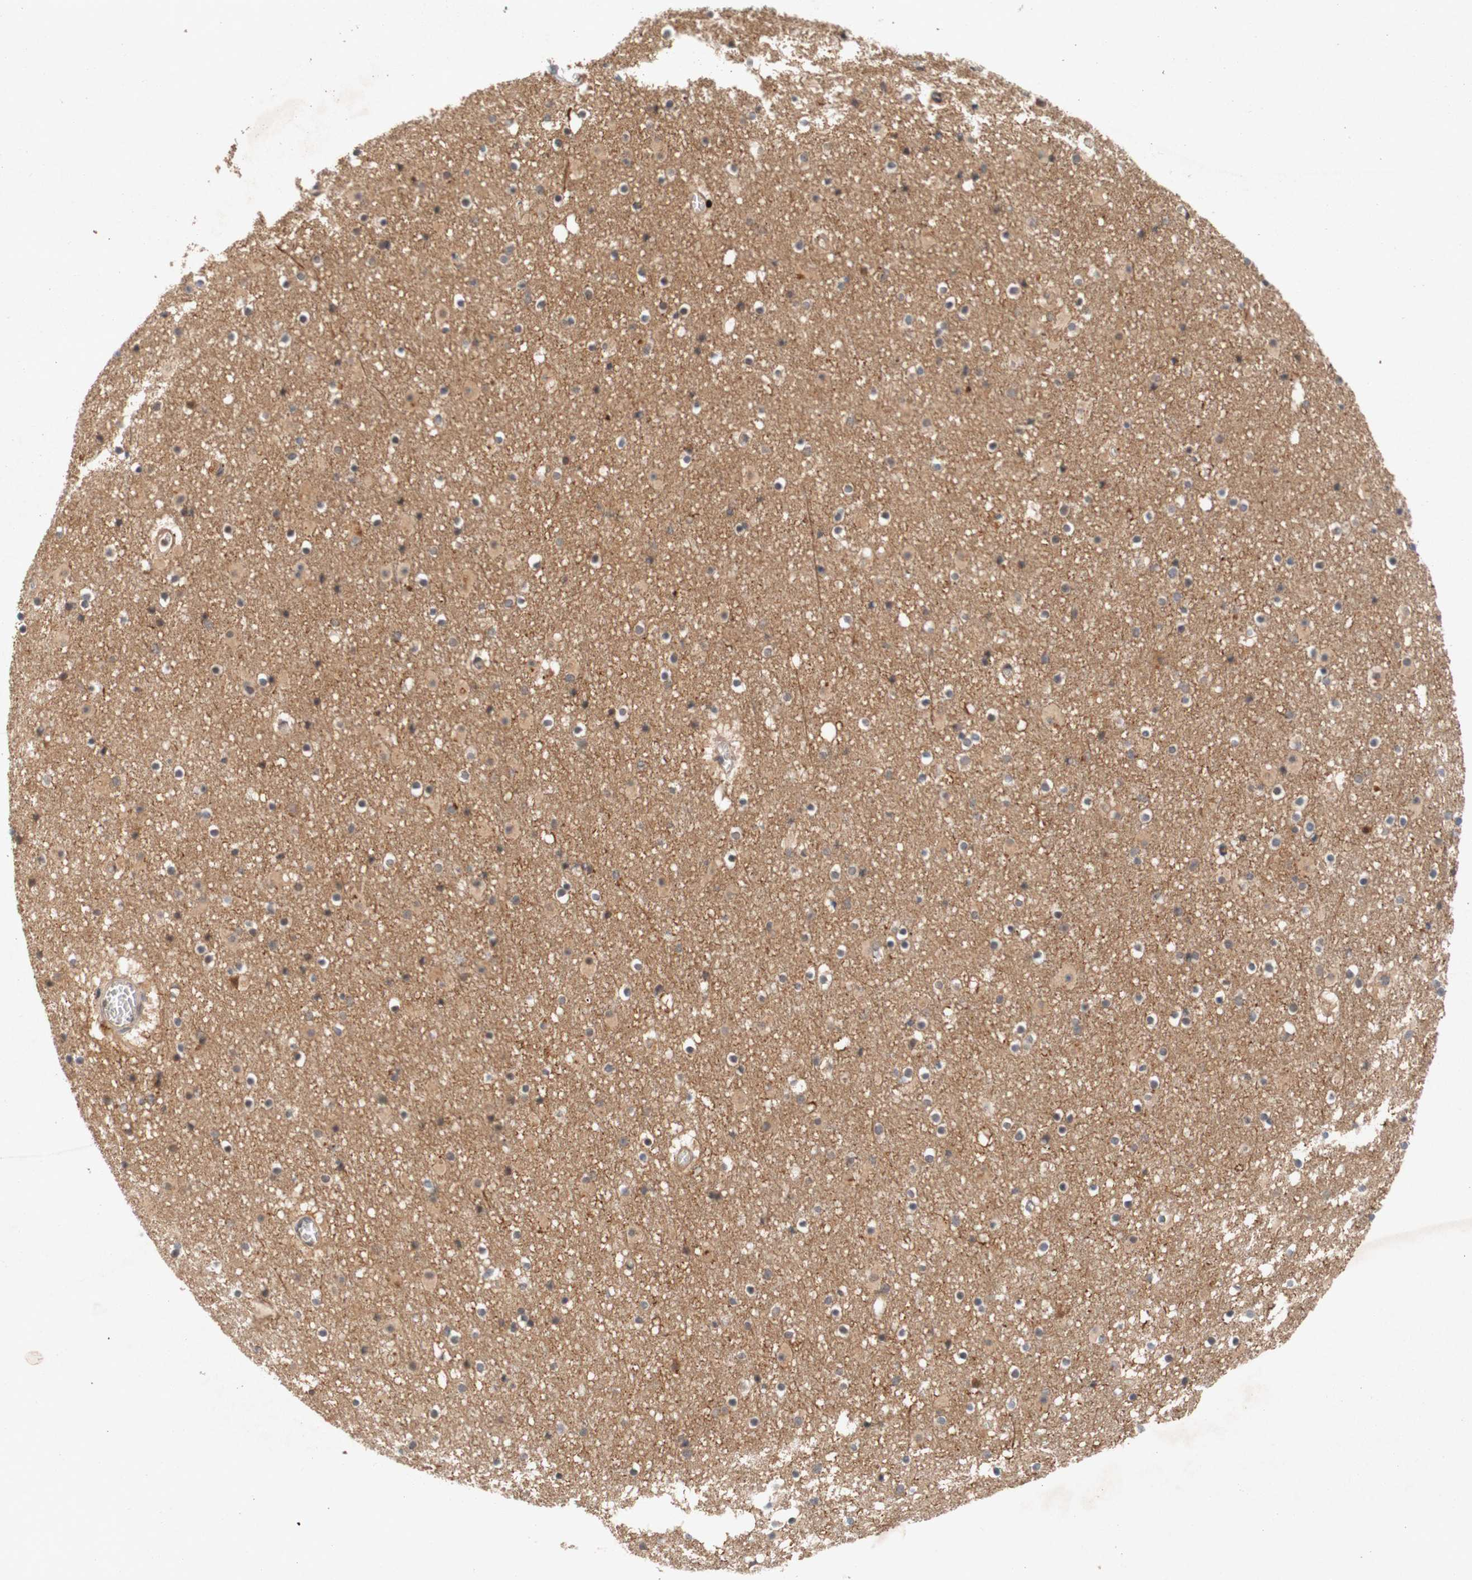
{"staining": {"intensity": "negative", "quantity": "none", "location": "none"}, "tissue": "caudate", "cell_type": "Glial cells", "image_type": "normal", "snomed": [{"axis": "morphology", "description": "Normal tissue, NOS"}, {"axis": "topography", "description": "Lateral ventricle wall"}], "caption": "This micrograph is of normal caudate stained with immunohistochemistry to label a protein in brown with the nuclei are counter-stained blue. There is no expression in glial cells.", "gene": "PIN1", "patient": {"sex": "male", "age": 45}}